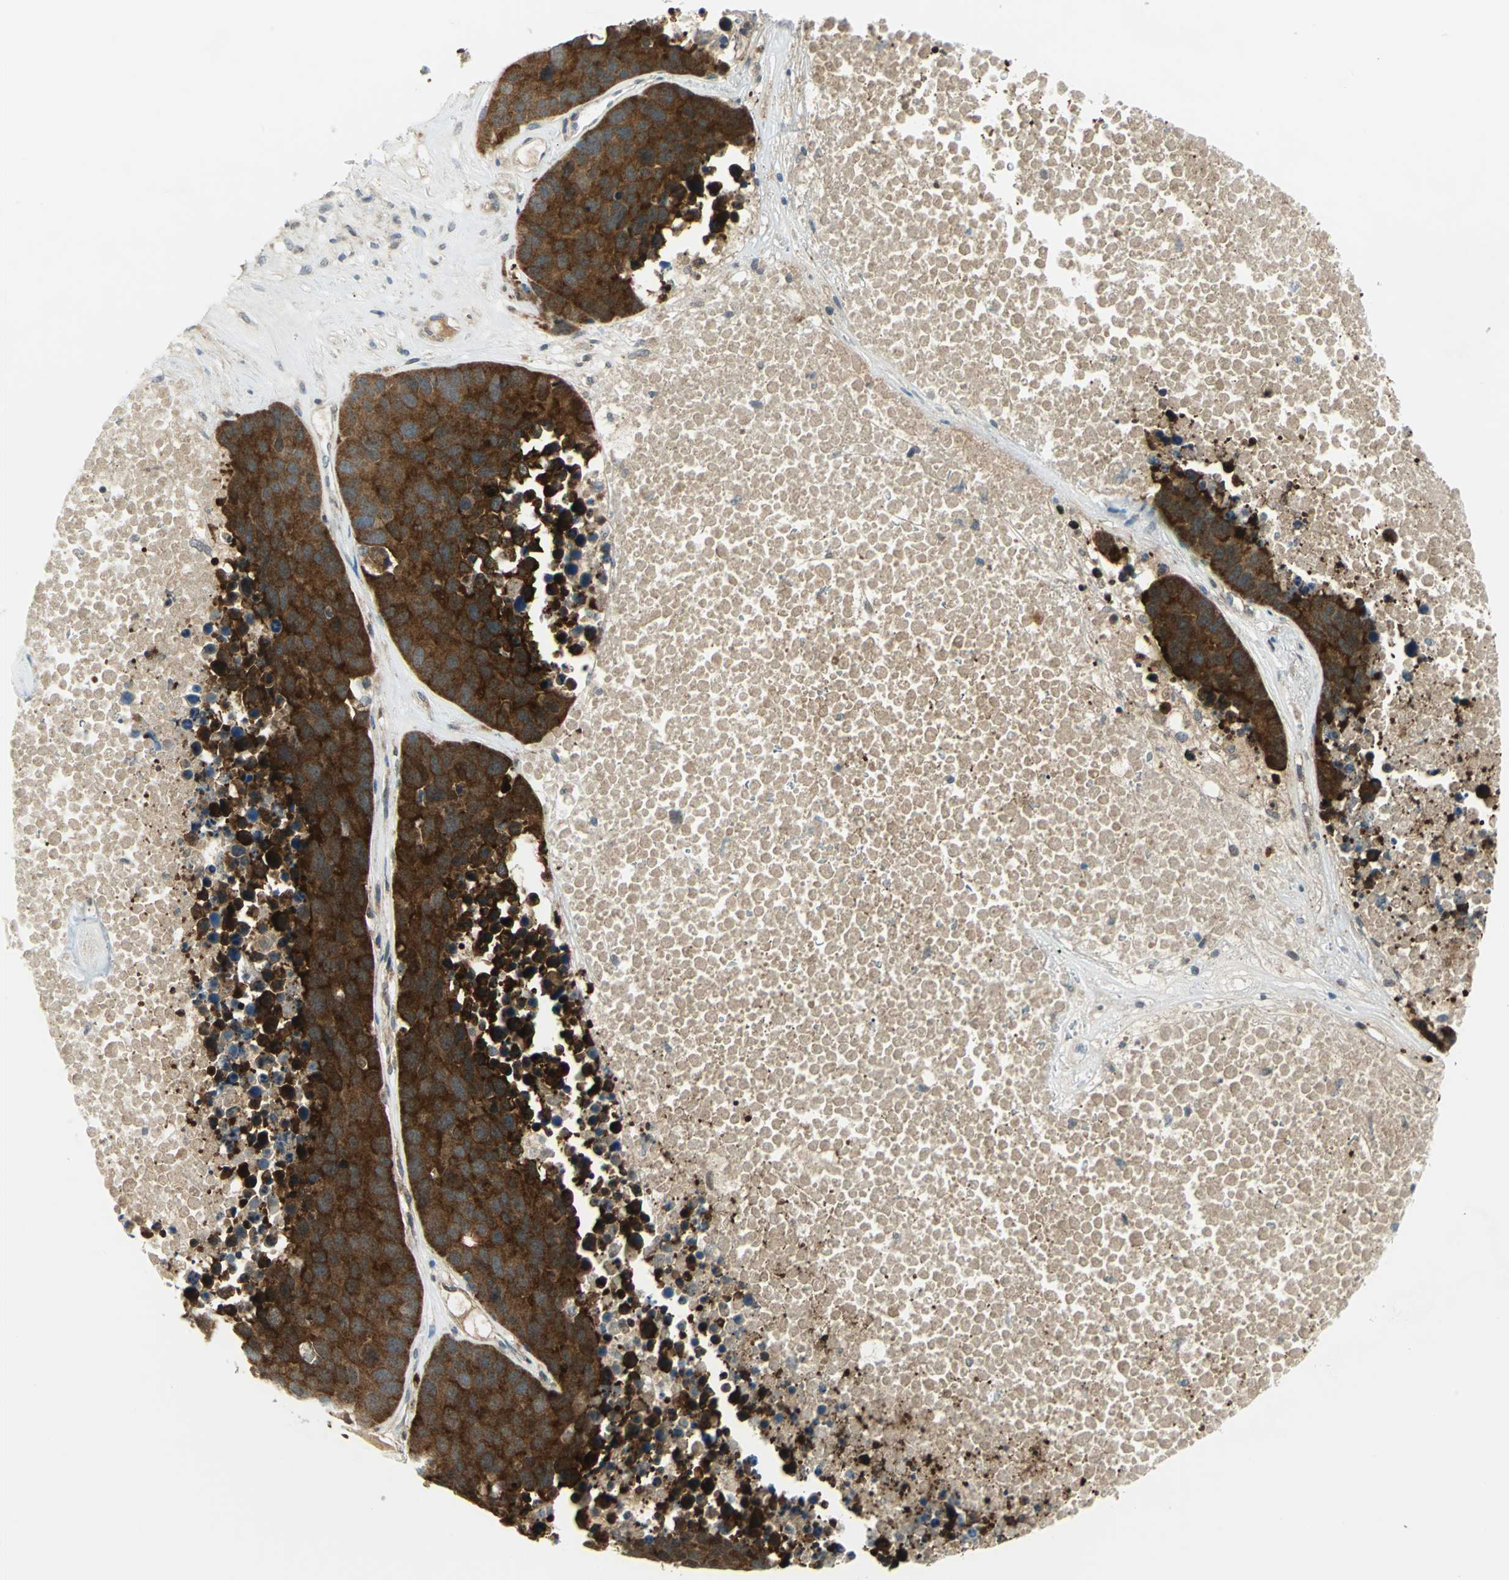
{"staining": {"intensity": "strong", "quantity": ">75%", "location": "cytoplasmic/membranous"}, "tissue": "carcinoid", "cell_type": "Tumor cells", "image_type": "cancer", "snomed": [{"axis": "morphology", "description": "Carcinoid, malignant, NOS"}, {"axis": "topography", "description": "Lung"}], "caption": "High-magnification brightfield microscopy of carcinoid (malignant) stained with DAB (brown) and counterstained with hematoxylin (blue). tumor cells exhibit strong cytoplasmic/membranous expression is identified in approximately>75% of cells.", "gene": "ALDOA", "patient": {"sex": "male", "age": 60}}